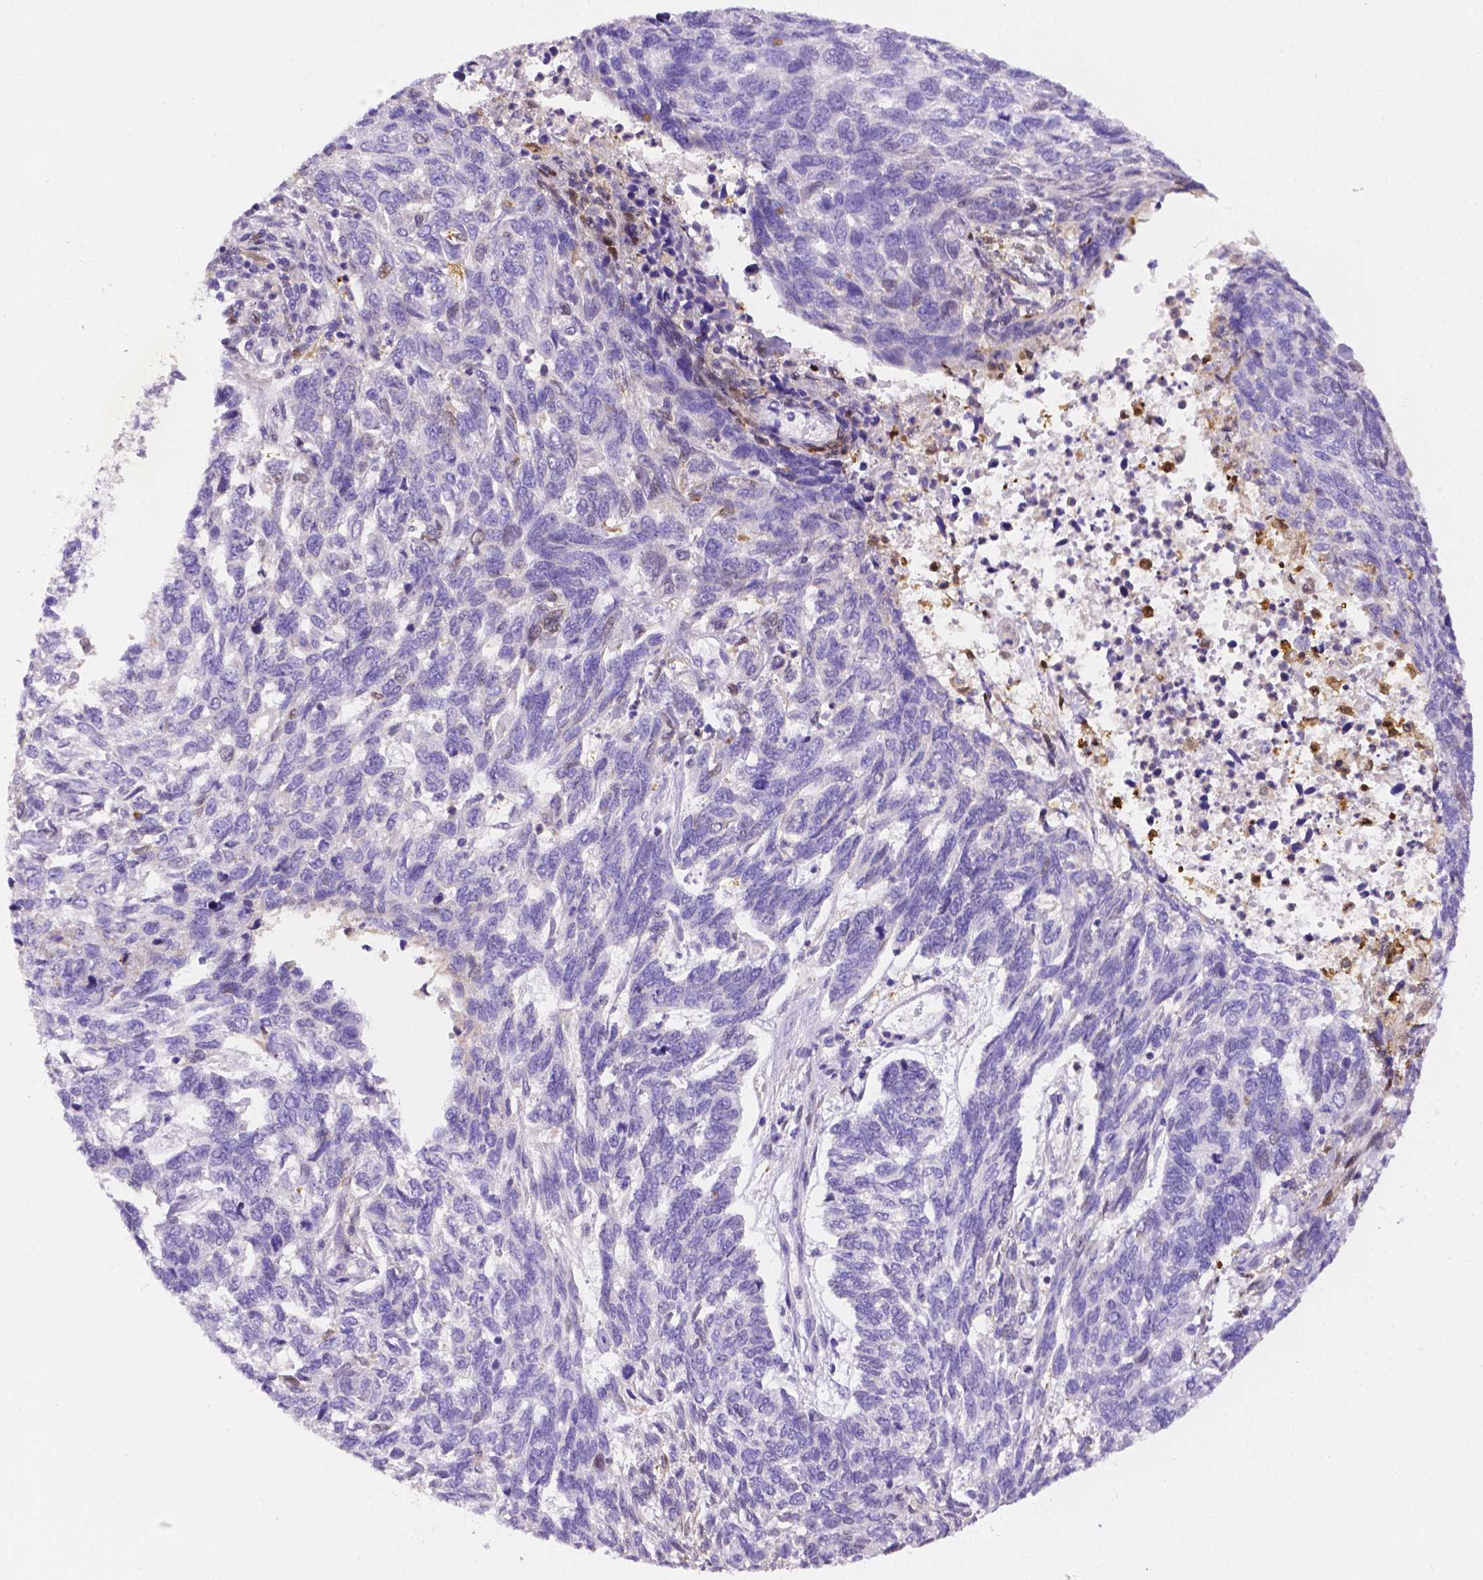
{"staining": {"intensity": "negative", "quantity": "none", "location": "none"}, "tissue": "skin cancer", "cell_type": "Tumor cells", "image_type": "cancer", "snomed": [{"axis": "morphology", "description": "Basal cell carcinoma"}, {"axis": "topography", "description": "Skin"}], "caption": "This is an immunohistochemistry (IHC) photomicrograph of skin cancer. There is no staining in tumor cells.", "gene": "NXPH2", "patient": {"sex": "female", "age": 65}}